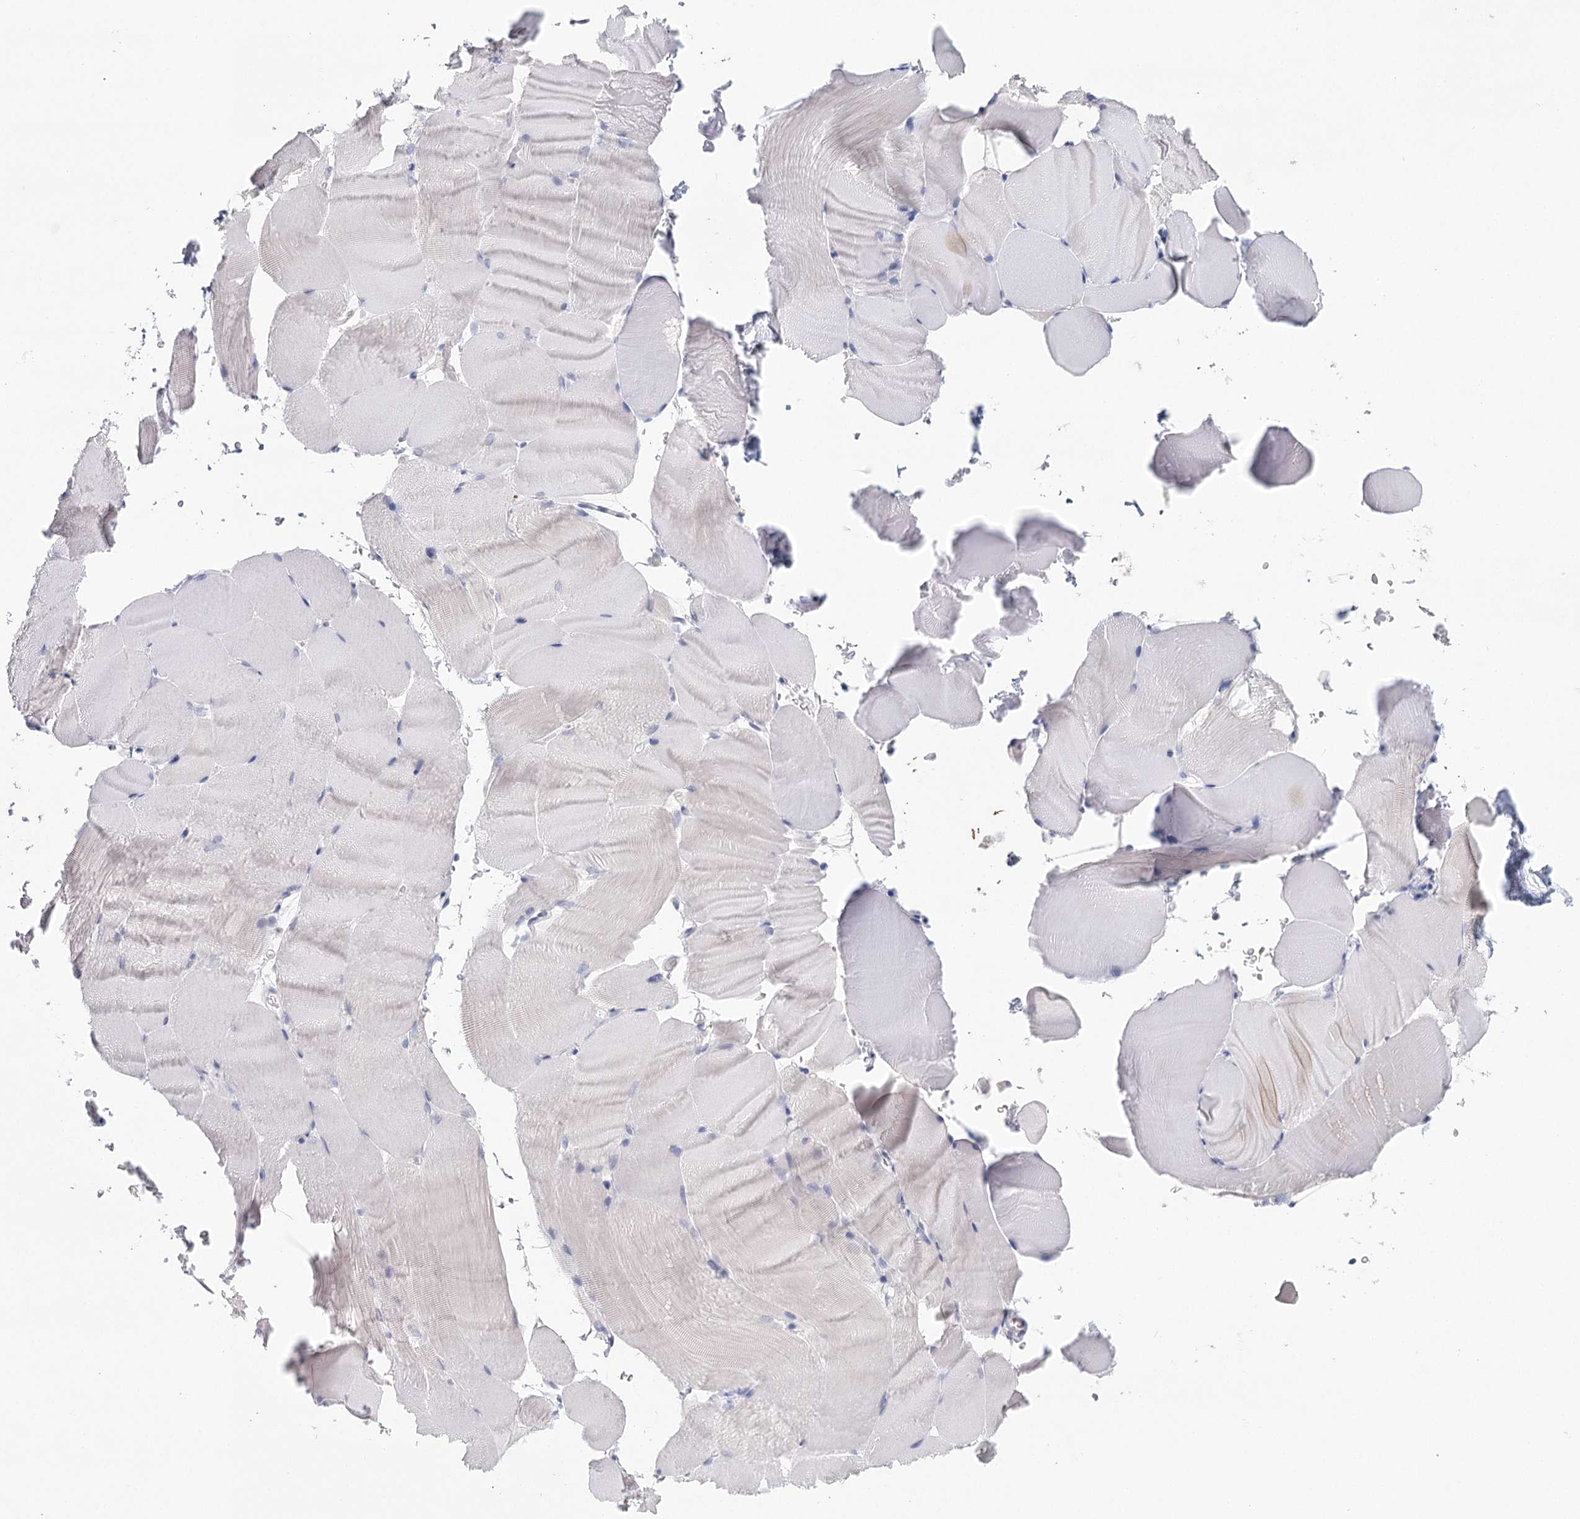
{"staining": {"intensity": "negative", "quantity": "none", "location": "none"}, "tissue": "skeletal muscle", "cell_type": "Myocytes", "image_type": "normal", "snomed": [{"axis": "morphology", "description": "Normal tissue, NOS"}, {"axis": "topography", "description": "Skeletal muscle"}, {"axis": "topography", "description": "Parathyroid gland"}], "caption": "This is an IHC histopathology image of benign human skeletal muscle. There is no positivity in myocytes.", "gene": "HSPA4L", "patient": {"sex": "female", "age": 37}}